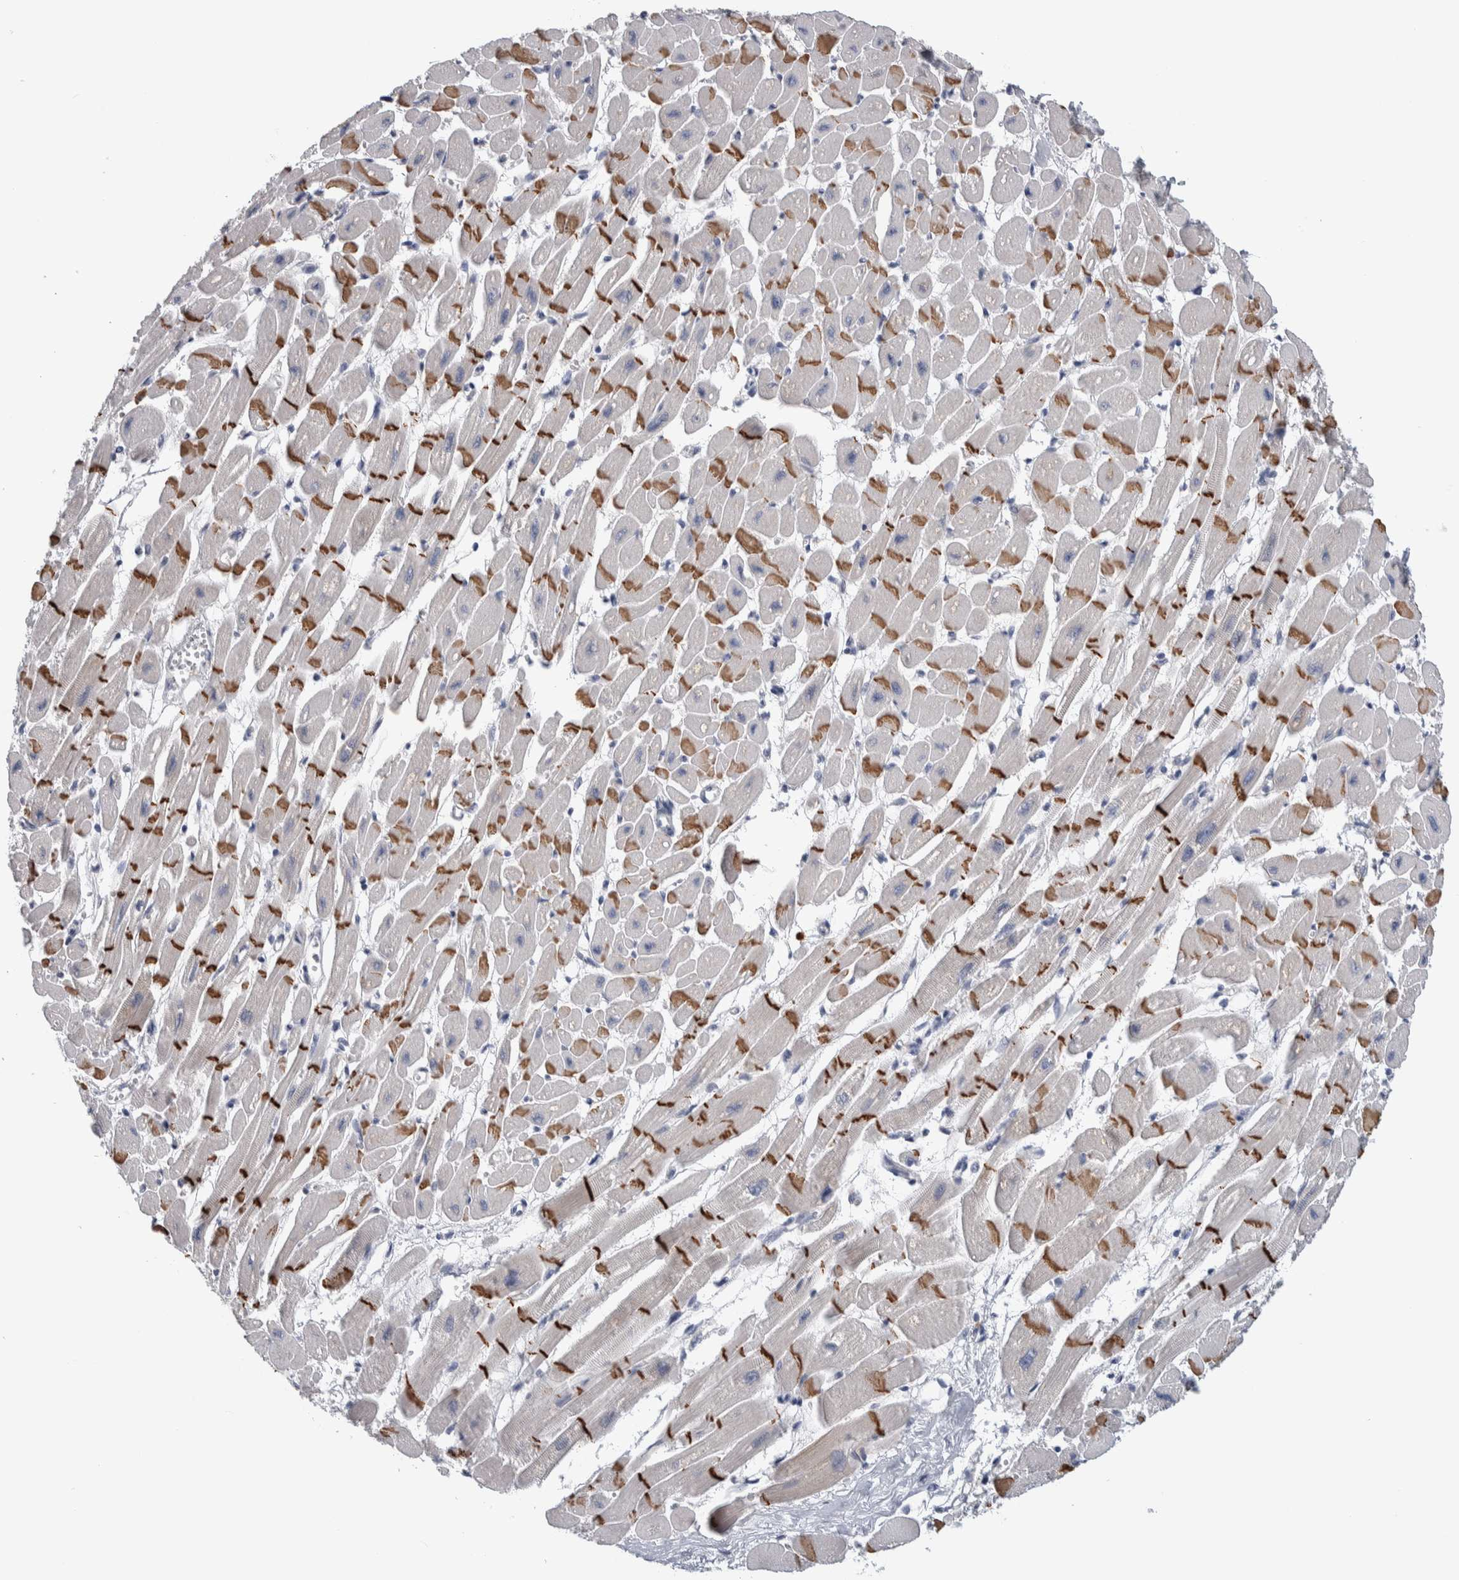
{"staining": {"intensity": "moderate", "quantity": ">75%", "location": "cytoplasmic/membranous"}, "tissue": "heart muscle", "cell_type": "Cardiomyocytes", "image_type": "normal", "snomed": [{"axis": "morphology", "description": "Normal tissue, NOS"}, {"axis": "topography", "description": "Heart"}], "caption": "Approximately >75% of cardiomyocytes in benign heart muscle show moderate cytoplasmic/membranous protein staining as visualized by brown immunohistochemical staining.", "gene": "TMEM102", "patient": {"sex": "female", "age": 54}}